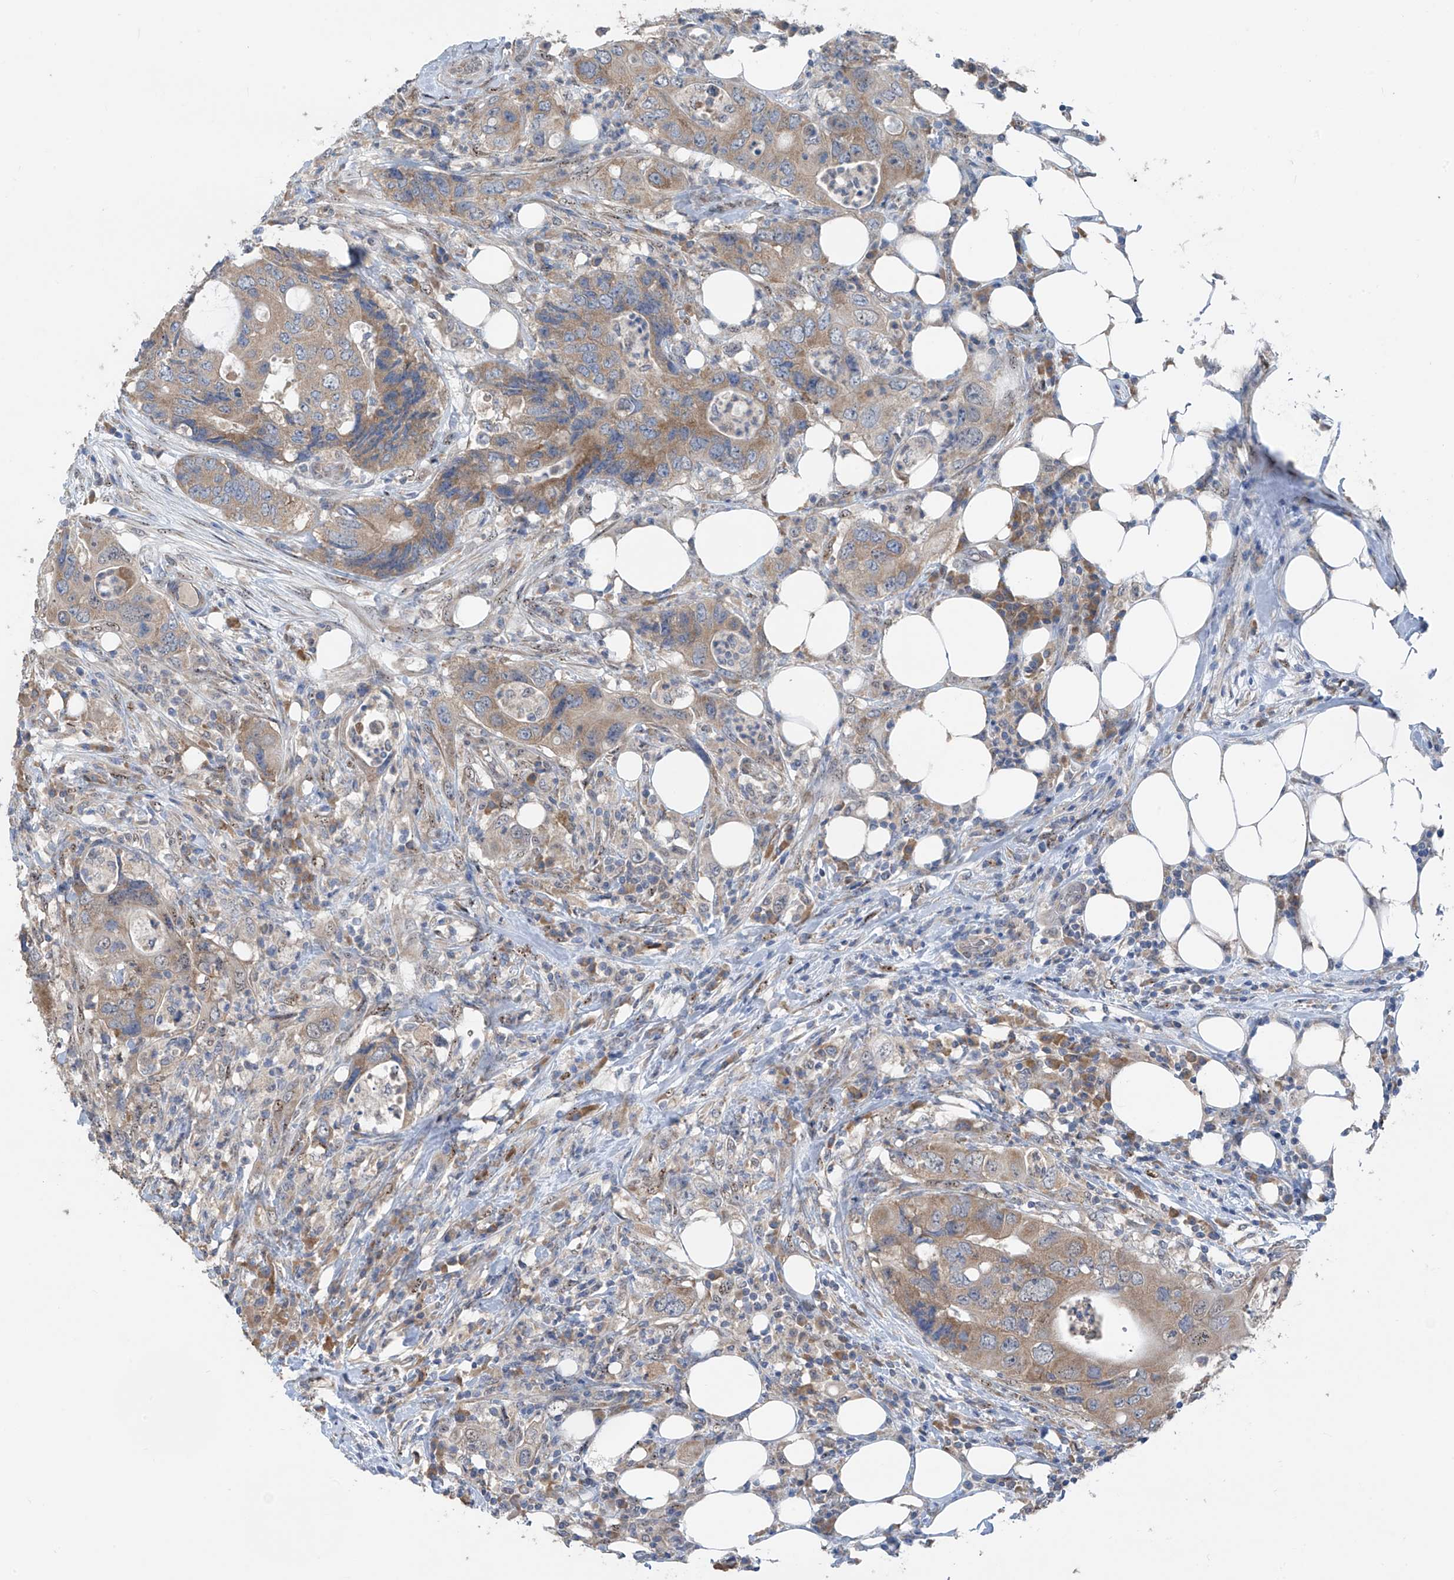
{"staining": {"intensity": "moderate", "quantity": "25%-75%", "location": "cytoplasmic/membranous"}, "tissue": "colorectal cancer", "cell_type": "Tumor cells", "image_type": "cancer", "snomed": [{"axis": "morphology", "description": "Adenocarcinoma, NOS"}, {"axis": "topography", "description": "Colon"}], "caption": "Tumor cells demonstrate medium levels of moderate cytoplasmic/membranous staining in approximately 25%-75% of cells in colorectal cancer (adenocarcinoma). (Stains: DAB (3,3'-diaminobenzidine) in brown, nuclei in blue, Microscopy: brightfield microscopy at high magnification).", "gene": "RPL4", "patient": {"sex": "male", "age": 71}}